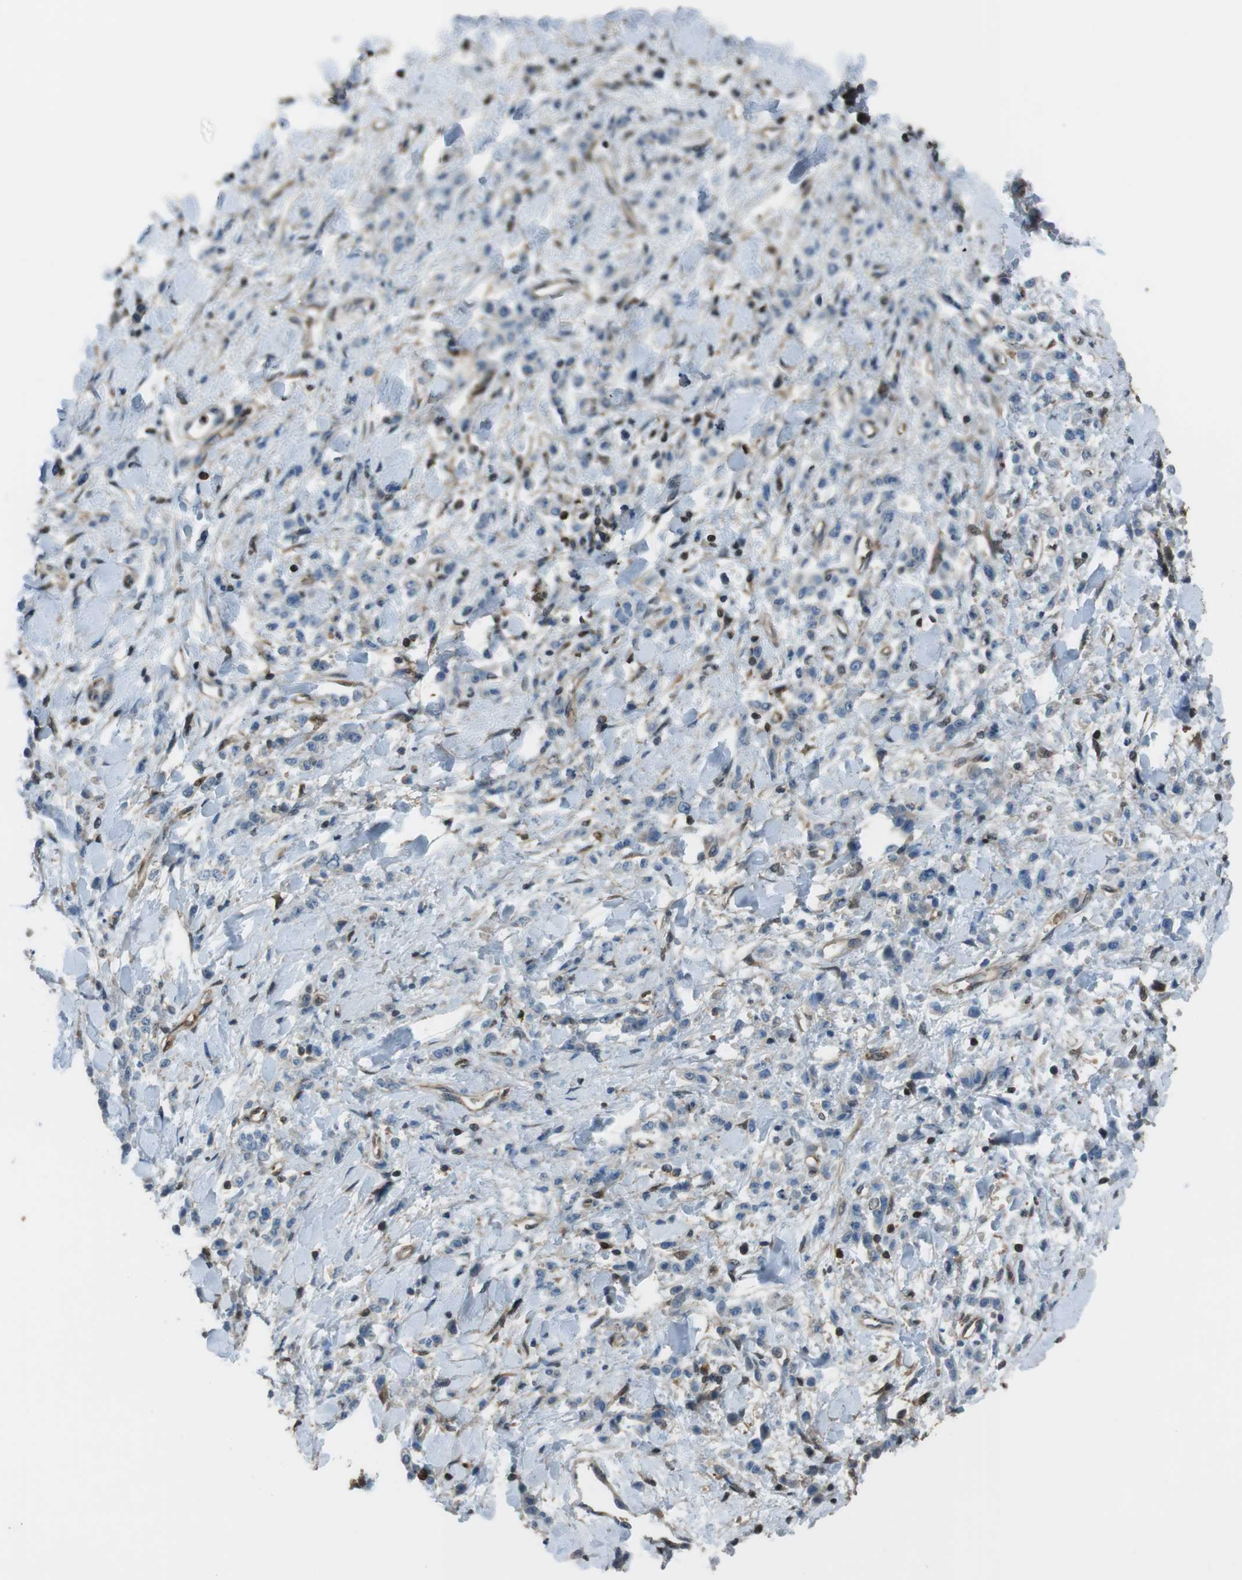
{"staining": {"intensity": "negative", "quantity": "none", "location": "none"}, "tissue": "stomach cancer", "cell_type": "Tumor cells", "image_type": "cancer", "snomed": [{"axis": "morphology", "description": "Normal tissue, NOS"}, {"axis": "morphology", "description": "Adenocarcinoma, NOS"}, {"axis": "topography", "description": "Stomach"}], "caption": "Immunohistochemical staining of stomach cancer (adenocarcinoma) displays no significant positivity in tumor cells.", "gene": "TWSG1", "patient": {"sex": "male", "age": 82}}